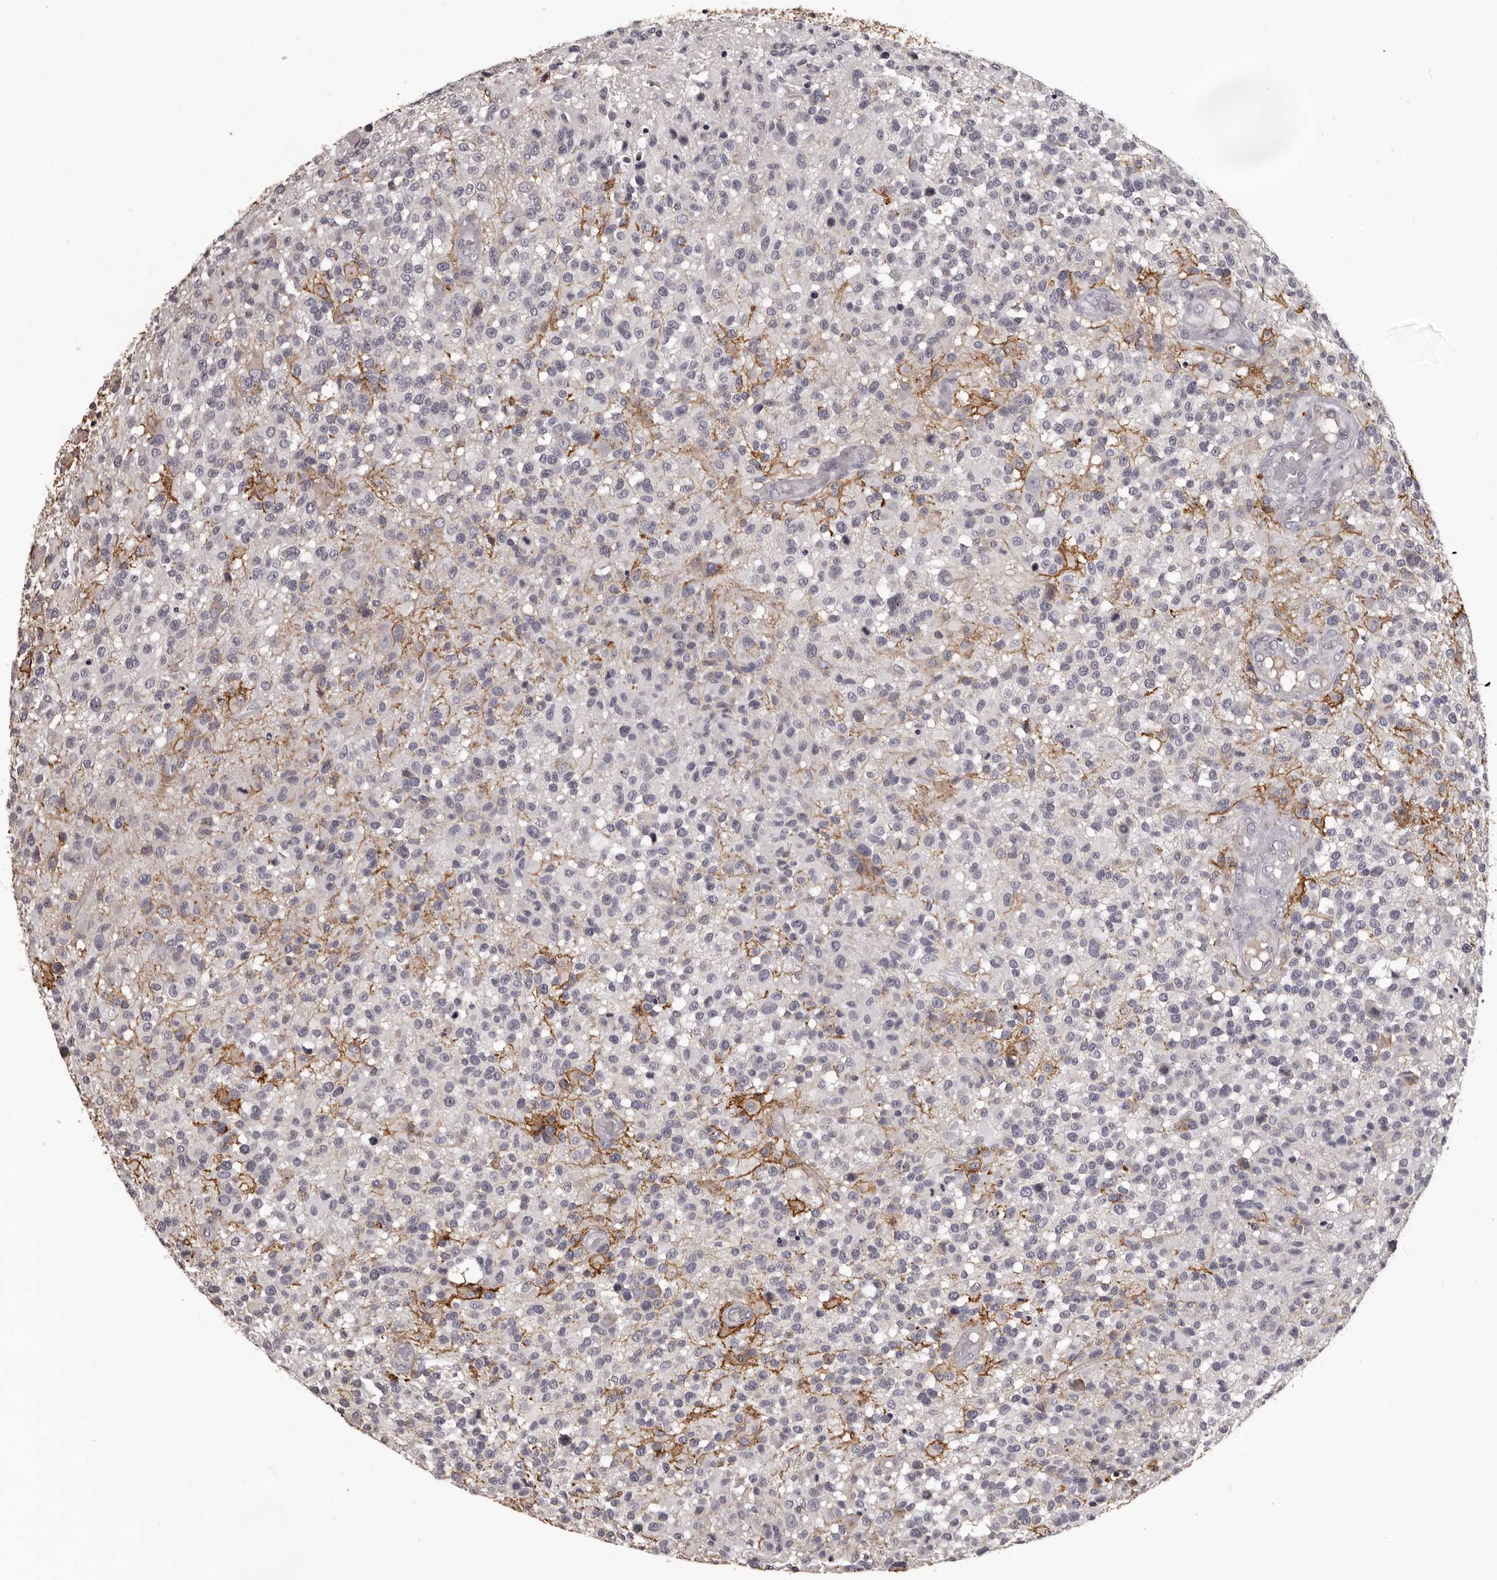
{"staining": {"intensity": "negative", "quantity": "none", "location": "none"}, "tissue": "glioma", "cell_type": "Tumor cells", "image_type": "cancer", "snomed": [{"axis": "morphology", "description": "Glioma, malignant, High grade"}, {"axis": "morphology", "description": "Glioblastoma, NOS"}, {"axis": "topography", "description": "Brain"}], "caption": "Immunohistochemistry image of glioma stained for a protein (brown), which reveals no positivity in tumor cells.", "gene": "GPR78", "patient": {"sex": "male", "age": 60}}